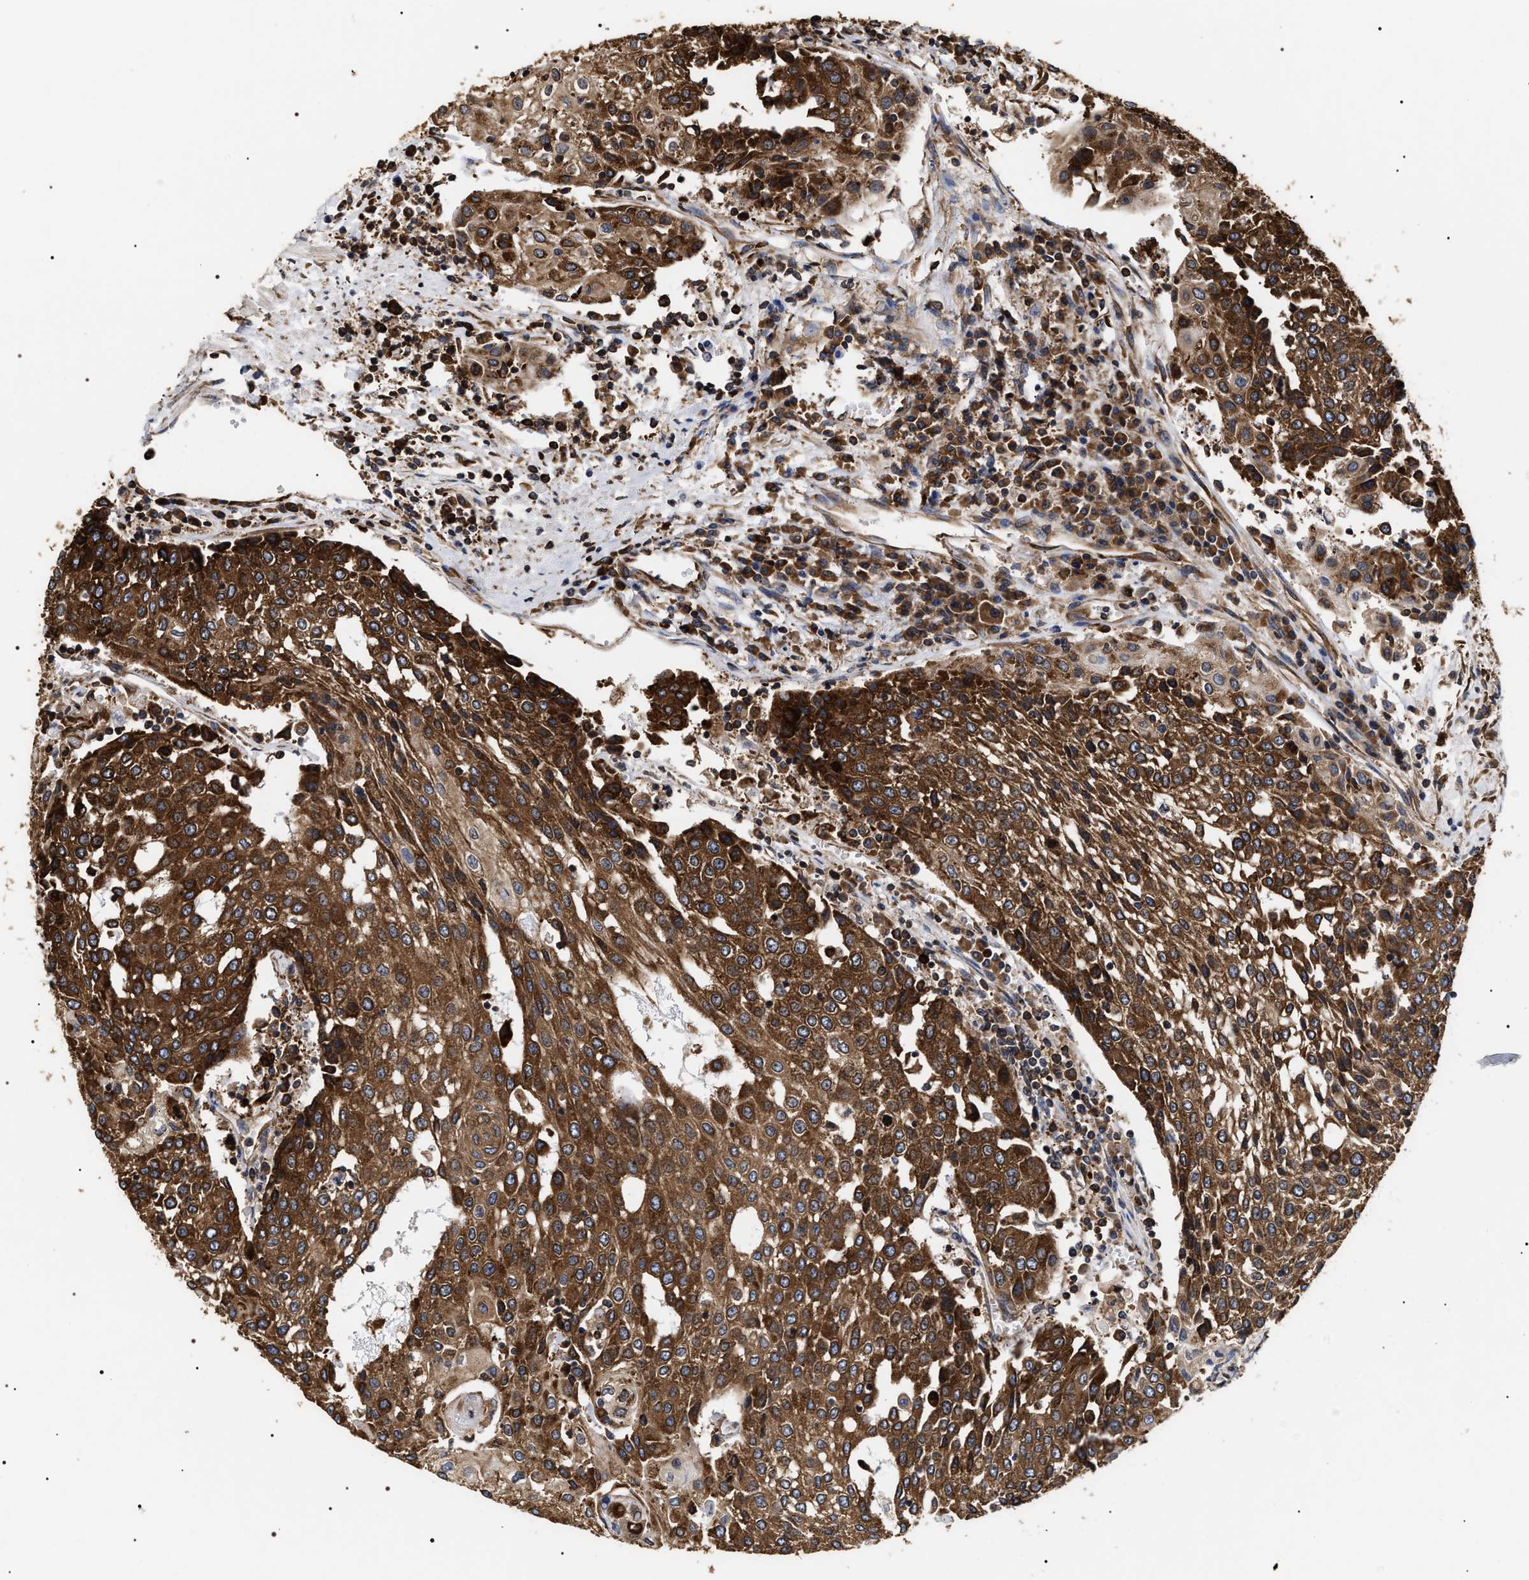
{"staining": {"intensity": "strong", "quantity": ">75%", "location": "cytoplasmic/membranous"}, "tissue": "urothelial cancer", "cell_type": "Tumor cells", "image_type": "cancer", "snomed": [{"axis": "morphology", "description": "Urothelial carcinoma, High grade"}, {"axis": "topography", "description": "Urinary bladder"}], "caption": "A micrograph of urothelial carcinoma (high-grade) stained for a protein exhibits strong cytoplasmic/membranous brown staining in tumor cells. Nuclei are stained in blue.", "gene": "SERBP1", "patient": {"sex": "female", "age": 85}}